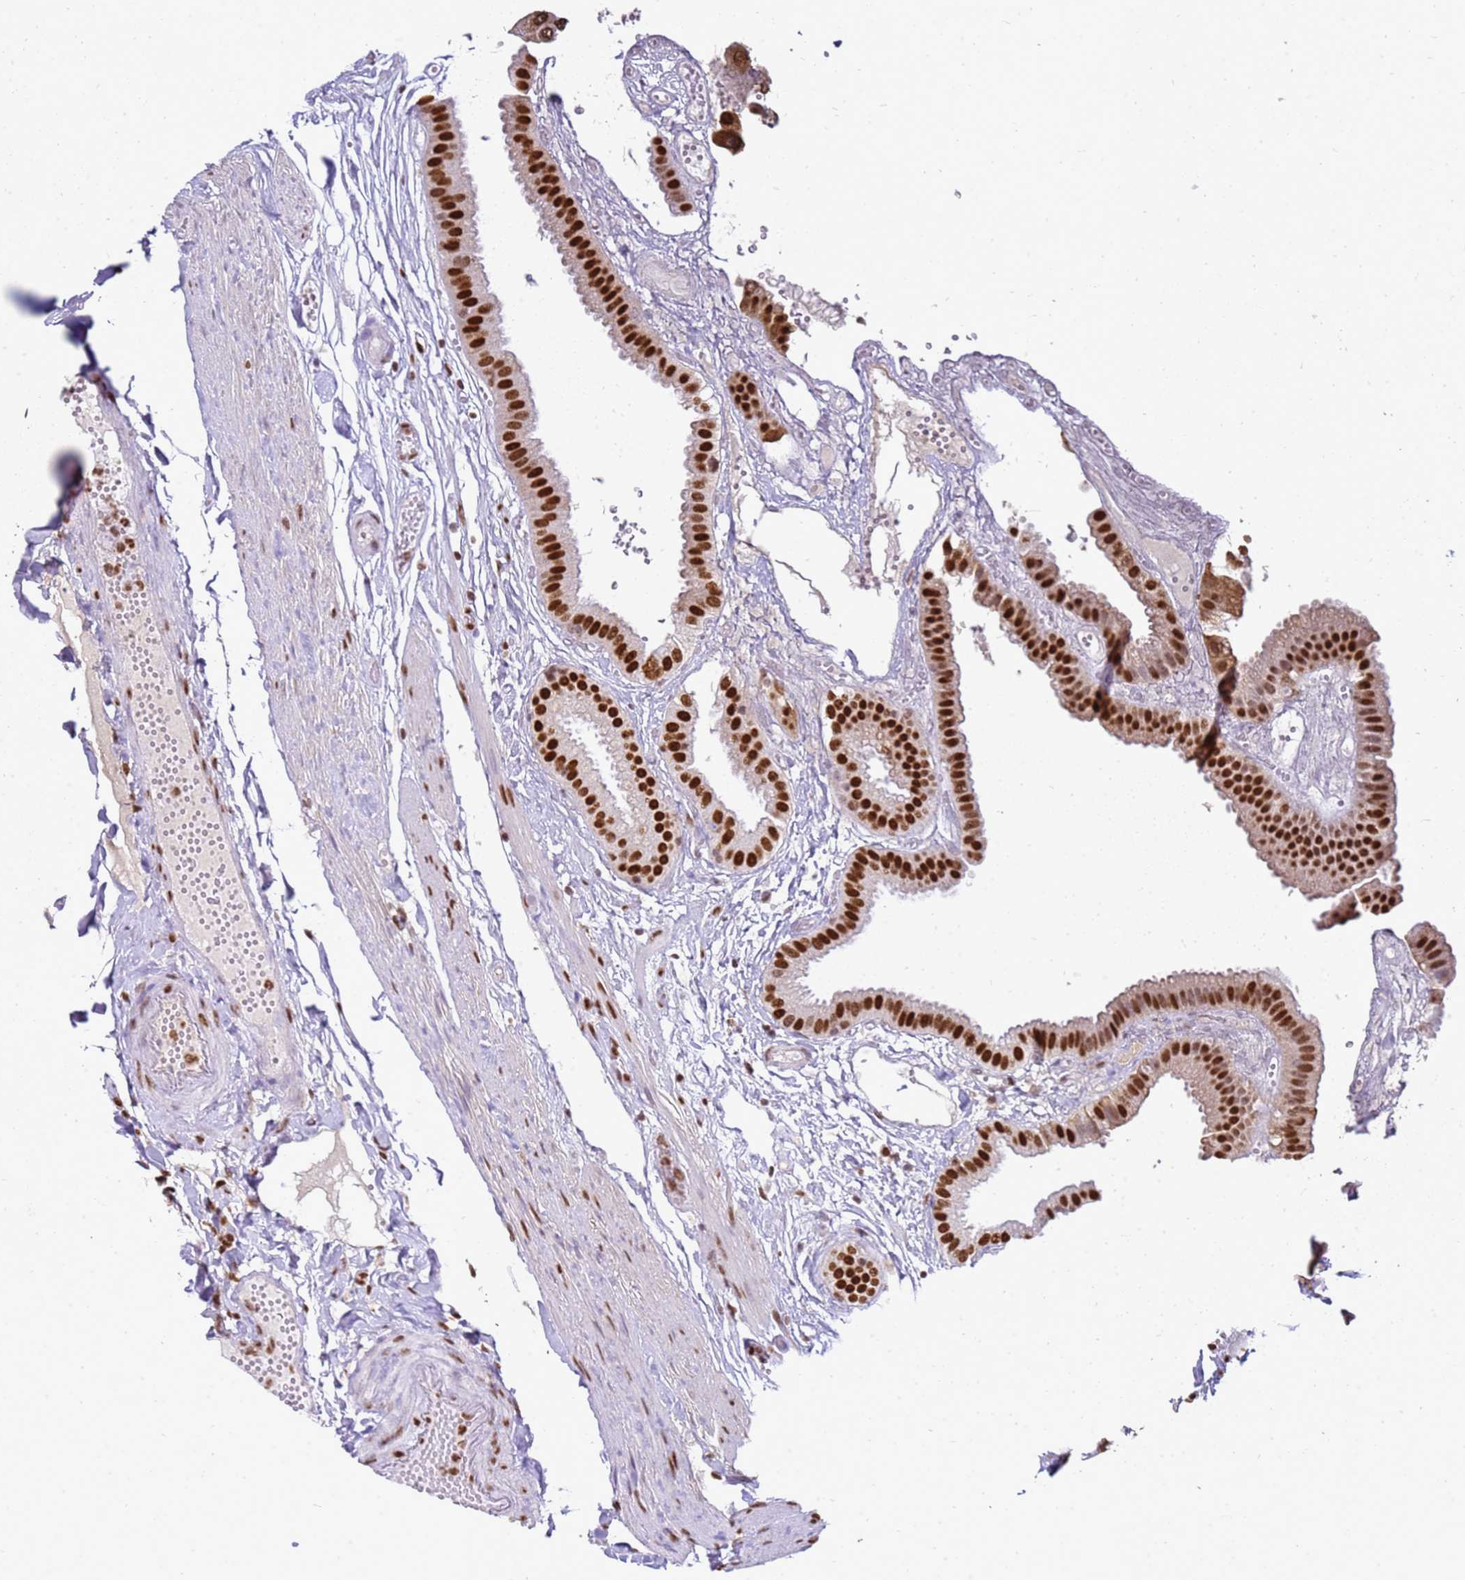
{"staining": {"intensity": "strong", "quantity": ">75%", "location": "nuclear"}, "tissue": "gallbladder", "cell_type": "Glandular cells", "image_type": "normal", "snomed": [{"axis": "morphology", "description": "Normal tissue, NOS"}, {"axis": "topography", "description": "Gallbladder"}], "caption": "IHC histopathology image of normal gallbladder: gallbladder stained using immunohistochemistry (IHC) reveals high levels of strong protein expression localized specifically in the nuclear of glandular cells, appearing as a nuclear brown color.", "gene": "APEX1", "patient": {"sex": "female", "age": 61}}